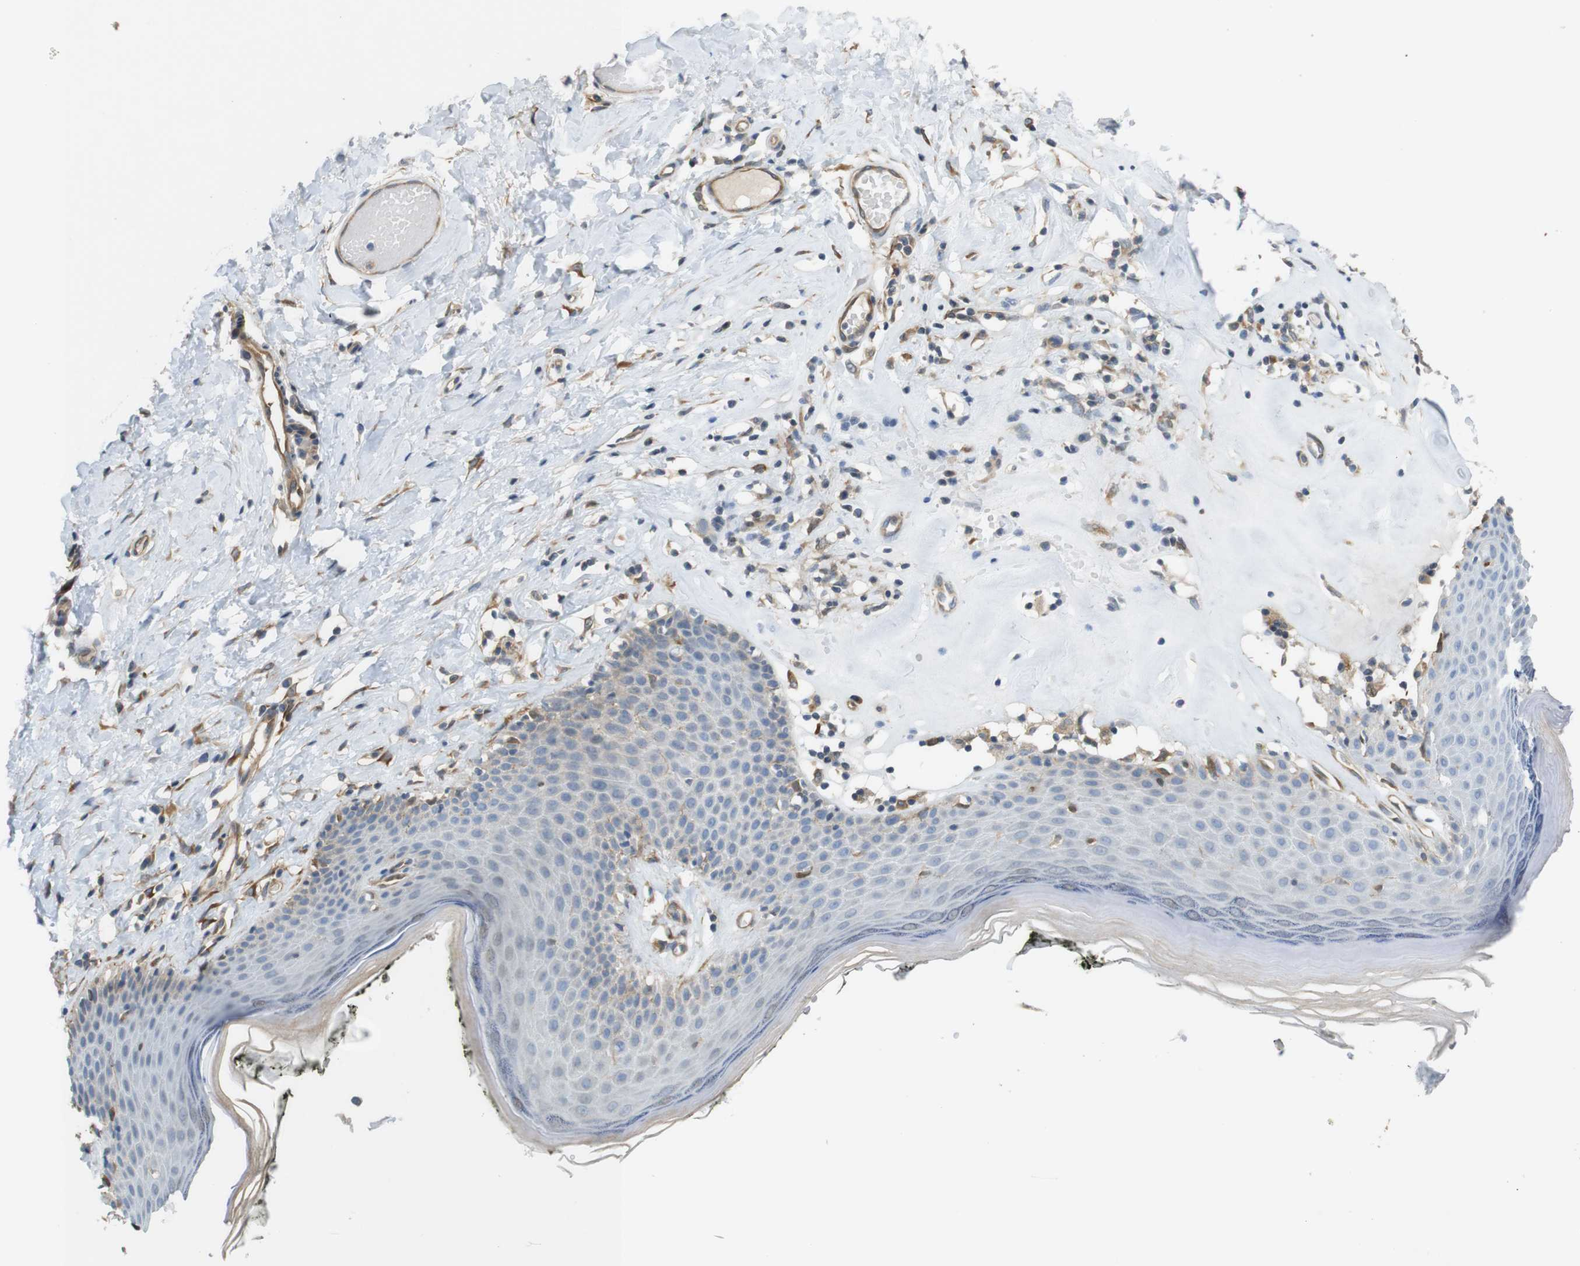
{"staining": {"intensity": "weak", "quantity": "<25%", "location": "cytoplasmic/membranous"}, "tissue": "skin", "cell_type": "Epidermal cells", "image_type": "normal", "snomed": [{"axis": "morphology", "description": "Normal tissue, NOS"}, {"axis": "morphology", "description": "Inflammation, NOS"}, {"axis": "topography", "description": "Vulva"}], "caption": "This micrograph is of normal skin stained with immunohistochemistry to label a protein in brown with the nuclei are counter-stained blue. There is no expression in epidermal cells.", "gene": "PCDH10", "patient": {"sex": "female", "age": 84}}